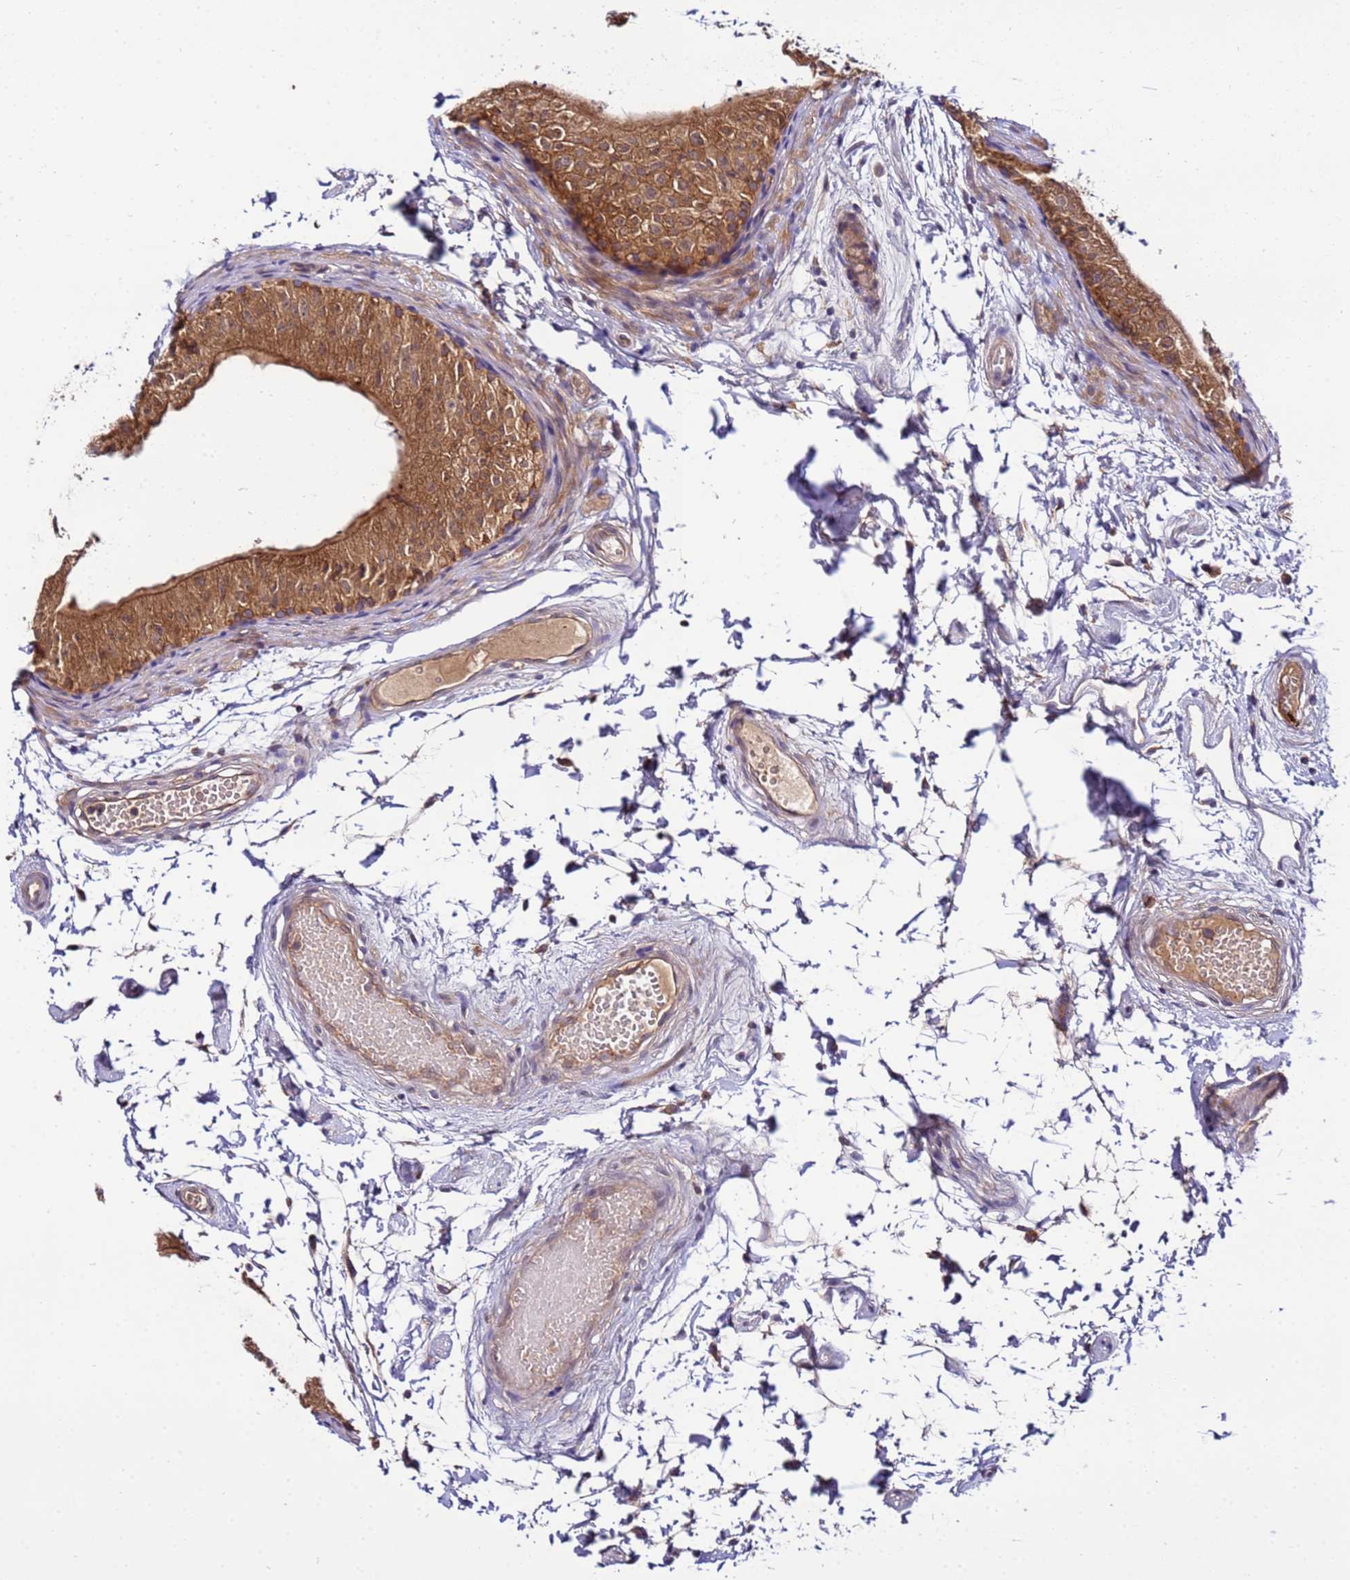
{"staining": {"intensity": "moderate", "quantity": ">75%", "location": "cytoplasmic/membranous"}, "tissue": "epididymis", "cell_type": "Glandular cells", "image_type": "normal", "snomed": [{"axis": "morphology", "description": "Normal tissue, NOS"}, {"axis": "topography", "description": "Epididymis"}], "caption": "This histopathology image demonstrates immunohistochemistry (IHC) staining of benign epididymis, with medium moderate cytoplasmic/membranous staining in approximately >75% of glandular cells.", "gene": "GSPT2", "patient": {"sex": "male", "age": 50}}